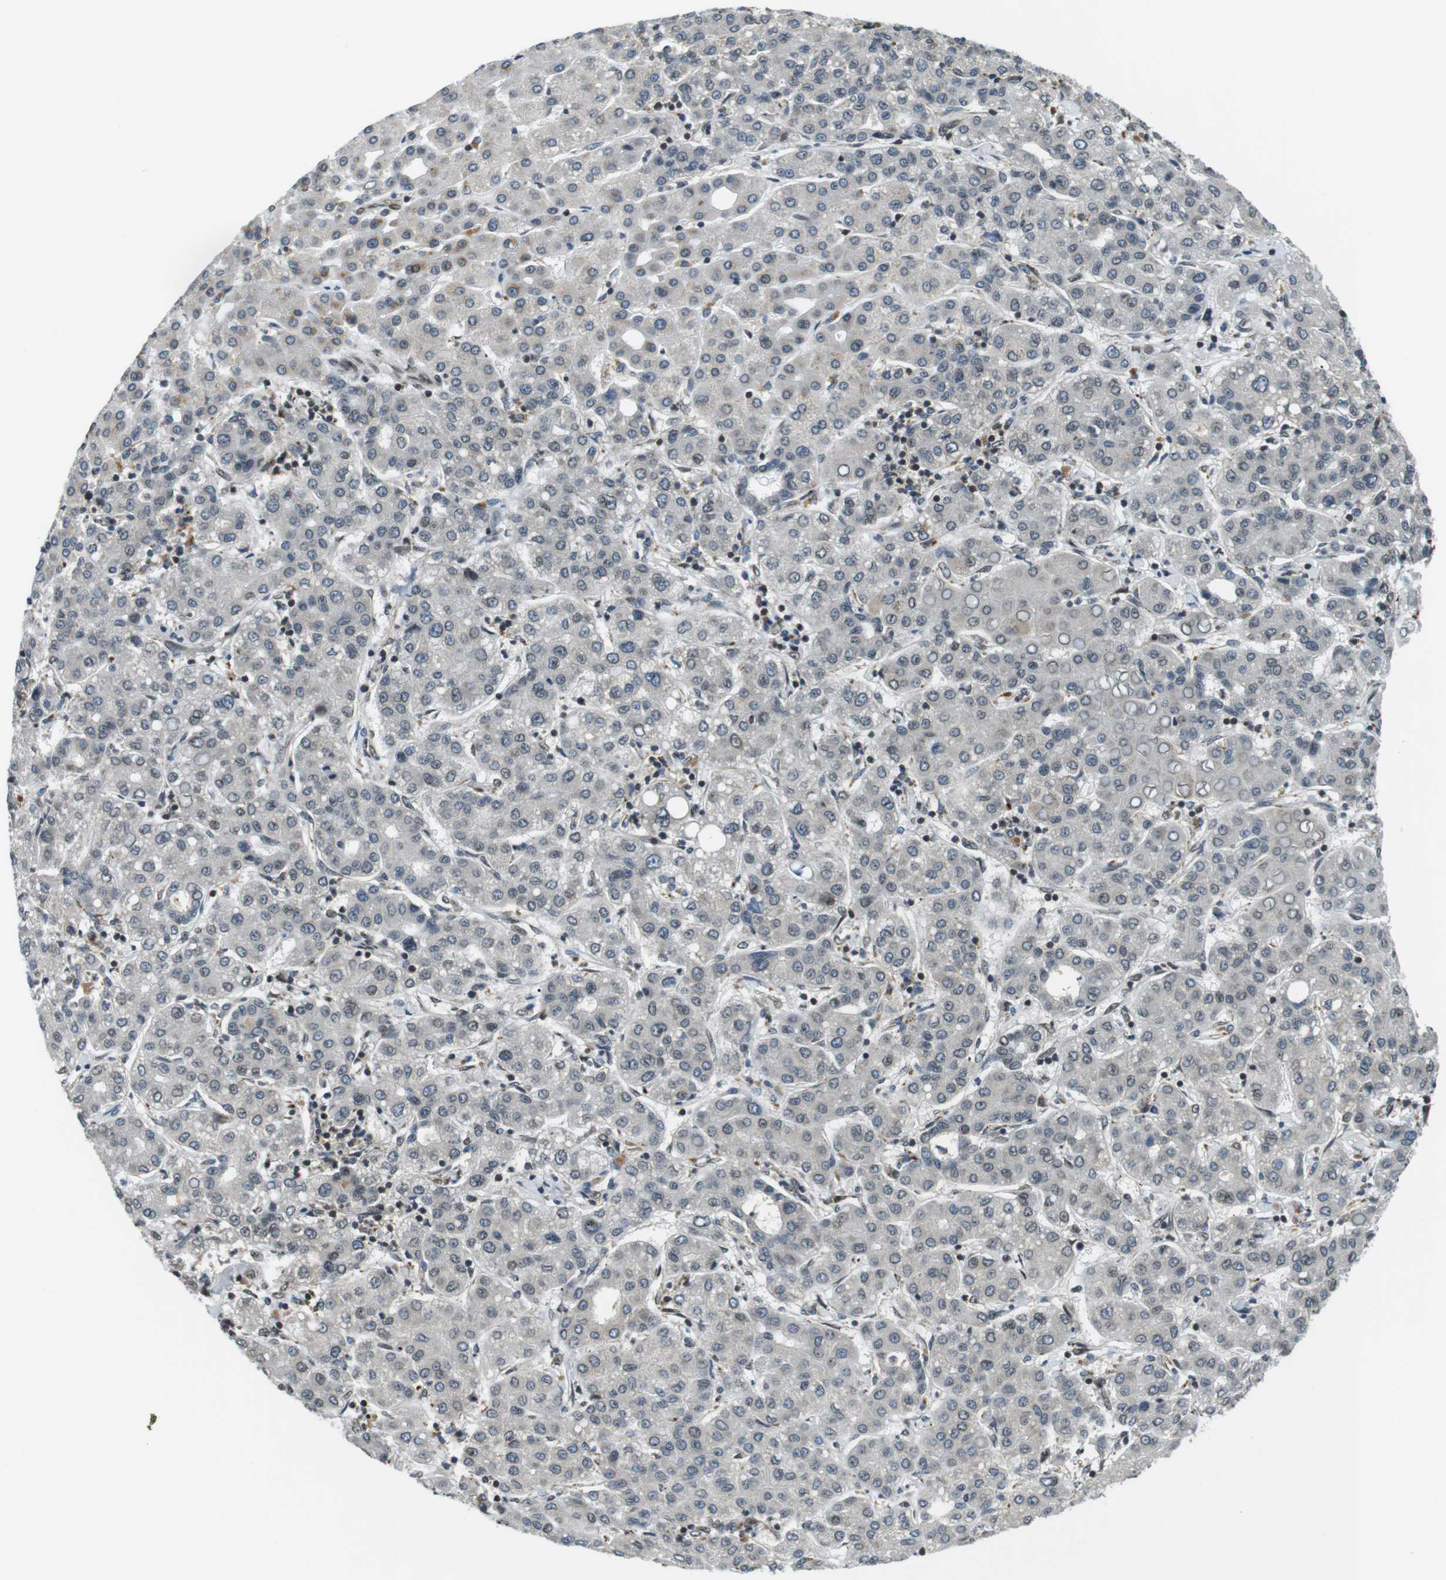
{"staining": {"intensity": "negative", "quantity": "none", "location": "none"}, "tissue": "liver cancer", "cell_type": "Tumor cells", "image_type": "cancer", "snomed": [{"axis": "morphology", "description": "Carcinoma, Hepatocellular, NOS"}, {"axis": "topography", "description": "Liver"}], "caption": "This is a image of immunohistochemistry (IHC) staining of liver hepatocellular carcinoma, which shows no expression in tumor cells.", "gene": "TMX4", "patient": {"sex": "male", "age": 65}}